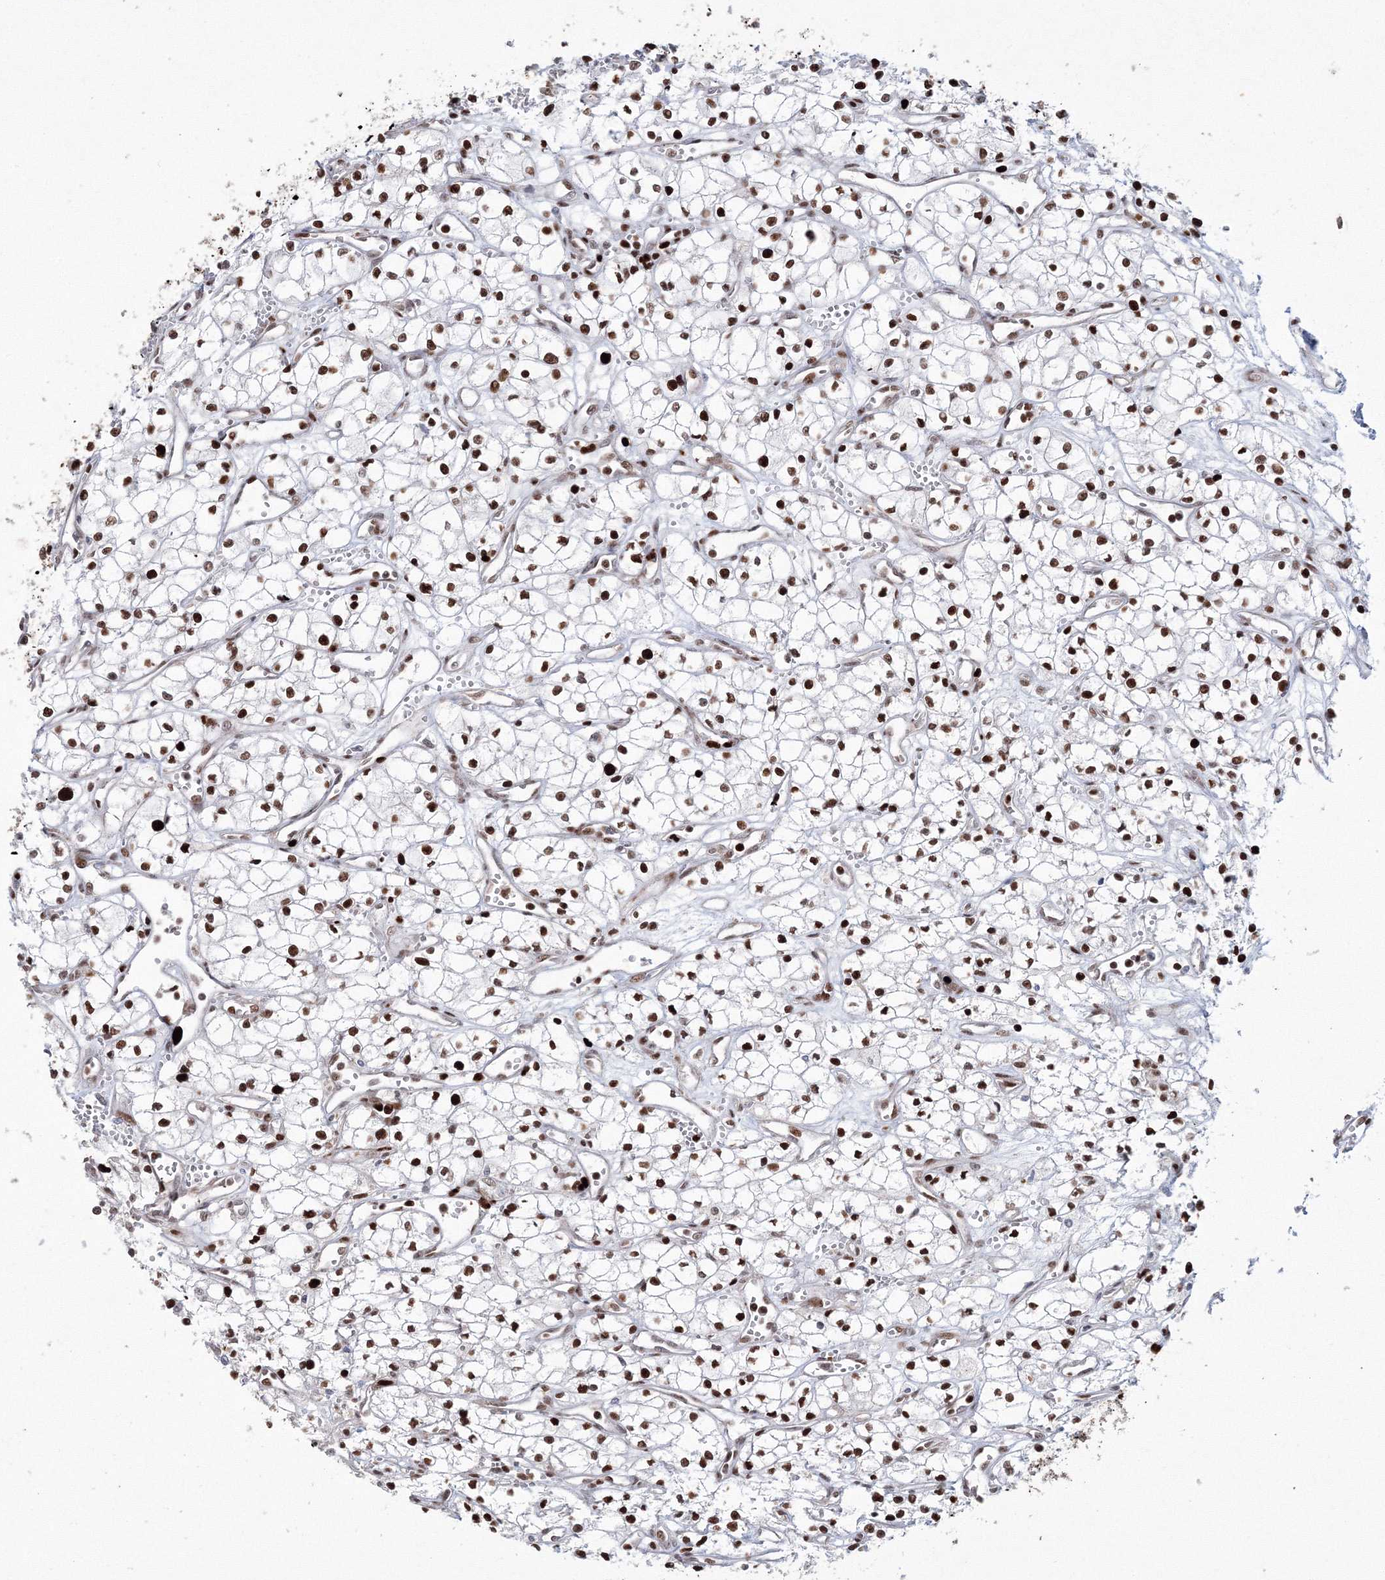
{"staining": {"intensity": "moderate", "quantity": ">75%", "location": "nuclear"}, "tissue": "renal cancer", "cell_type": "Tumor cells", "image_type": "cancer", "snomed": [{"axis": "morphology", "description": "Adenocarcinoma, NOS"}, {"axis": "topography", "description": "Kidney"}], "caption": "A medium amount of moderate nuclear expression is present in approximately >75% of tumor cells in renal adenocarcinoma tissue.", "gene": "LIG1", "patient": {"sex": "male", "age": 59}}